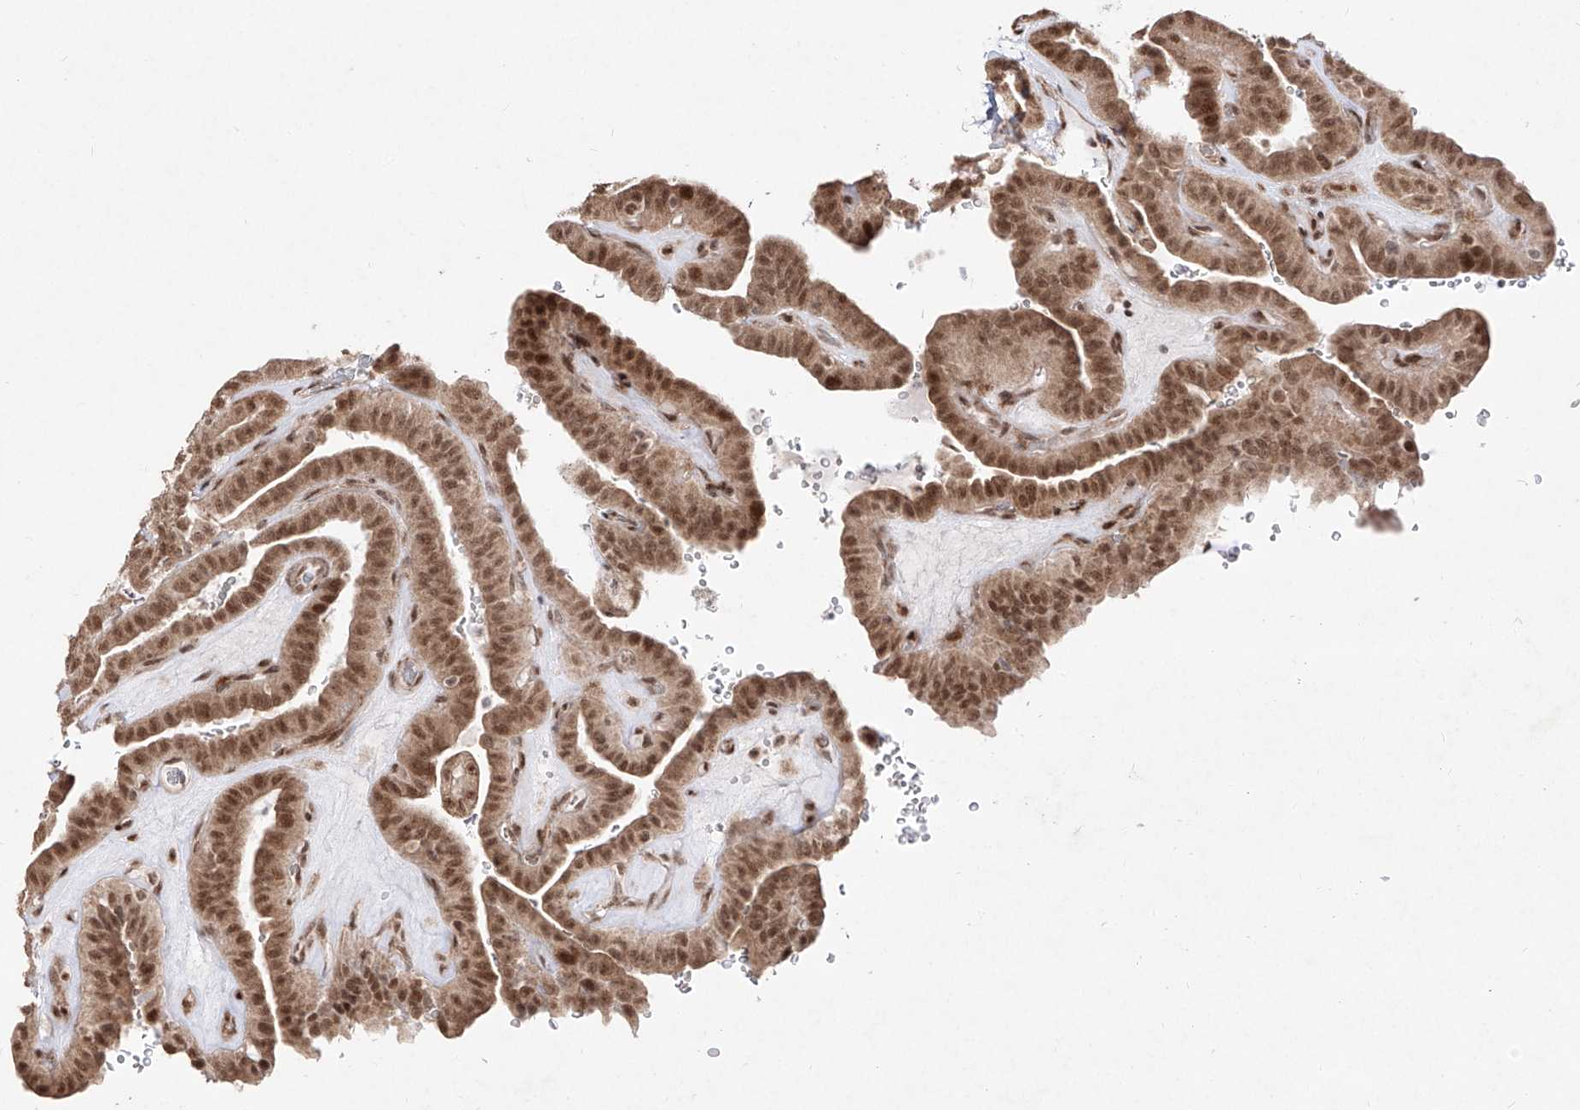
{"staining": {"intensity": "moderate", "quantity": ">75%", "location": "cytoplasmic/membranous,nuclear"}, "tissue": "thyroid cancer", "cell_type": "Tumor cells", "image_type": "cancer", "snomed": [{"axis": "morphology", "description": "Papillary adenocarcinoma, NOS"}, {"axis": "topography", "description": "Thyroid gland"}], "caption": "Thyroid cancer (papillary adenocarcinoma) was stained to show a protein in brown. There is medium levels of moderate cytoplasmic/membranous and nuclear positivity in approximately >75% of tumor cells. (DAB = brown stain, brightfield microscopy at high magnification).", "gene": "SNRNP27", "patient": {"sex": "male", "age": 77}}